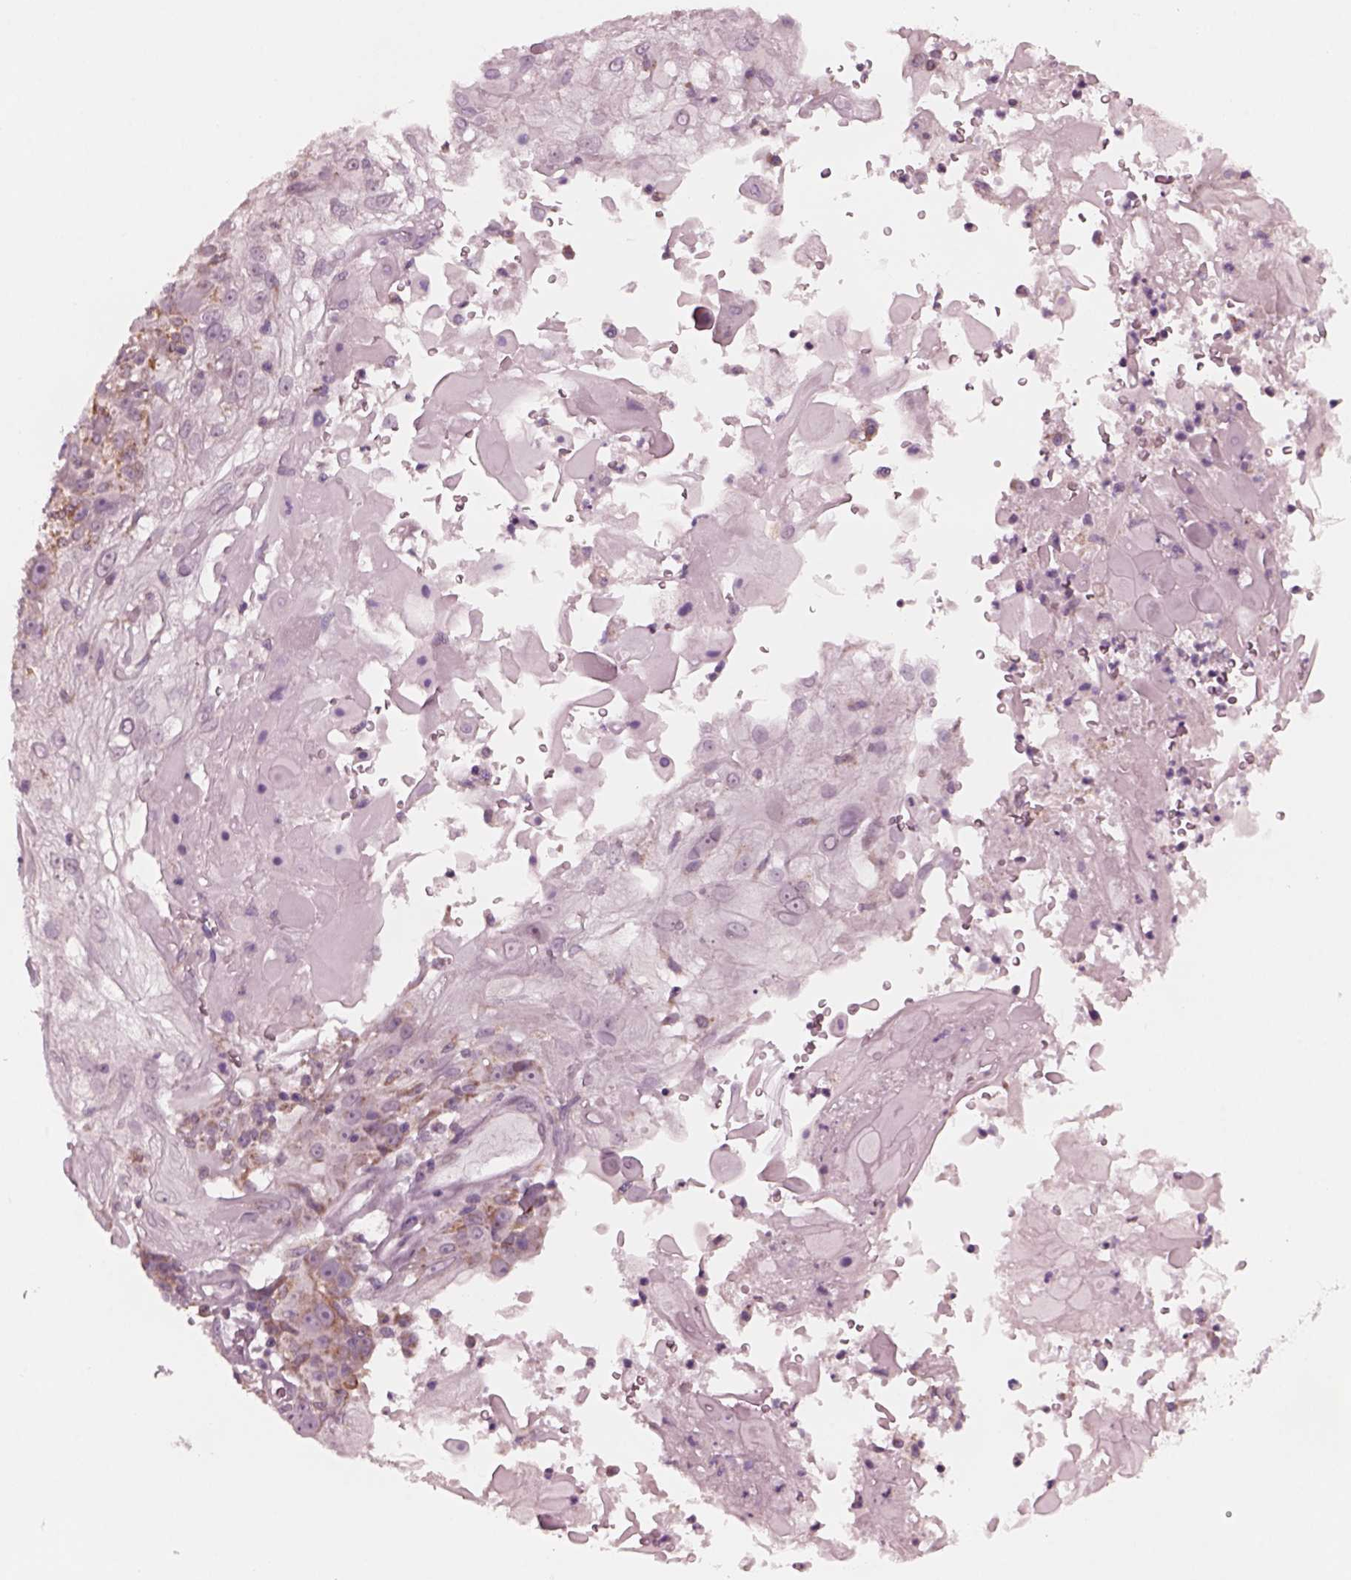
{"staining": {"intensity": "moderate", "quantity": "25%-75%", "location": "cytoplasmic/membranous"}, "tissue": "skin cancer", "cell_type": "Tumor cells", "image_type": "cancer", "snomed": [{"axis": "morphology", "description": "Normal tissue, NOS"}, {"axis": "morphology", "description": "Squamous cell carcinoma, NOS"}, {"axis": "topography", "description": "Skin"}], "caption": "A brown stain shows moderate cytoplasmic/membranous staining of a protein in human skin squamous cell carcinoma tumor cells.", "gene": "CELSR3", "patient": {"sex": "female", "age": 83}}